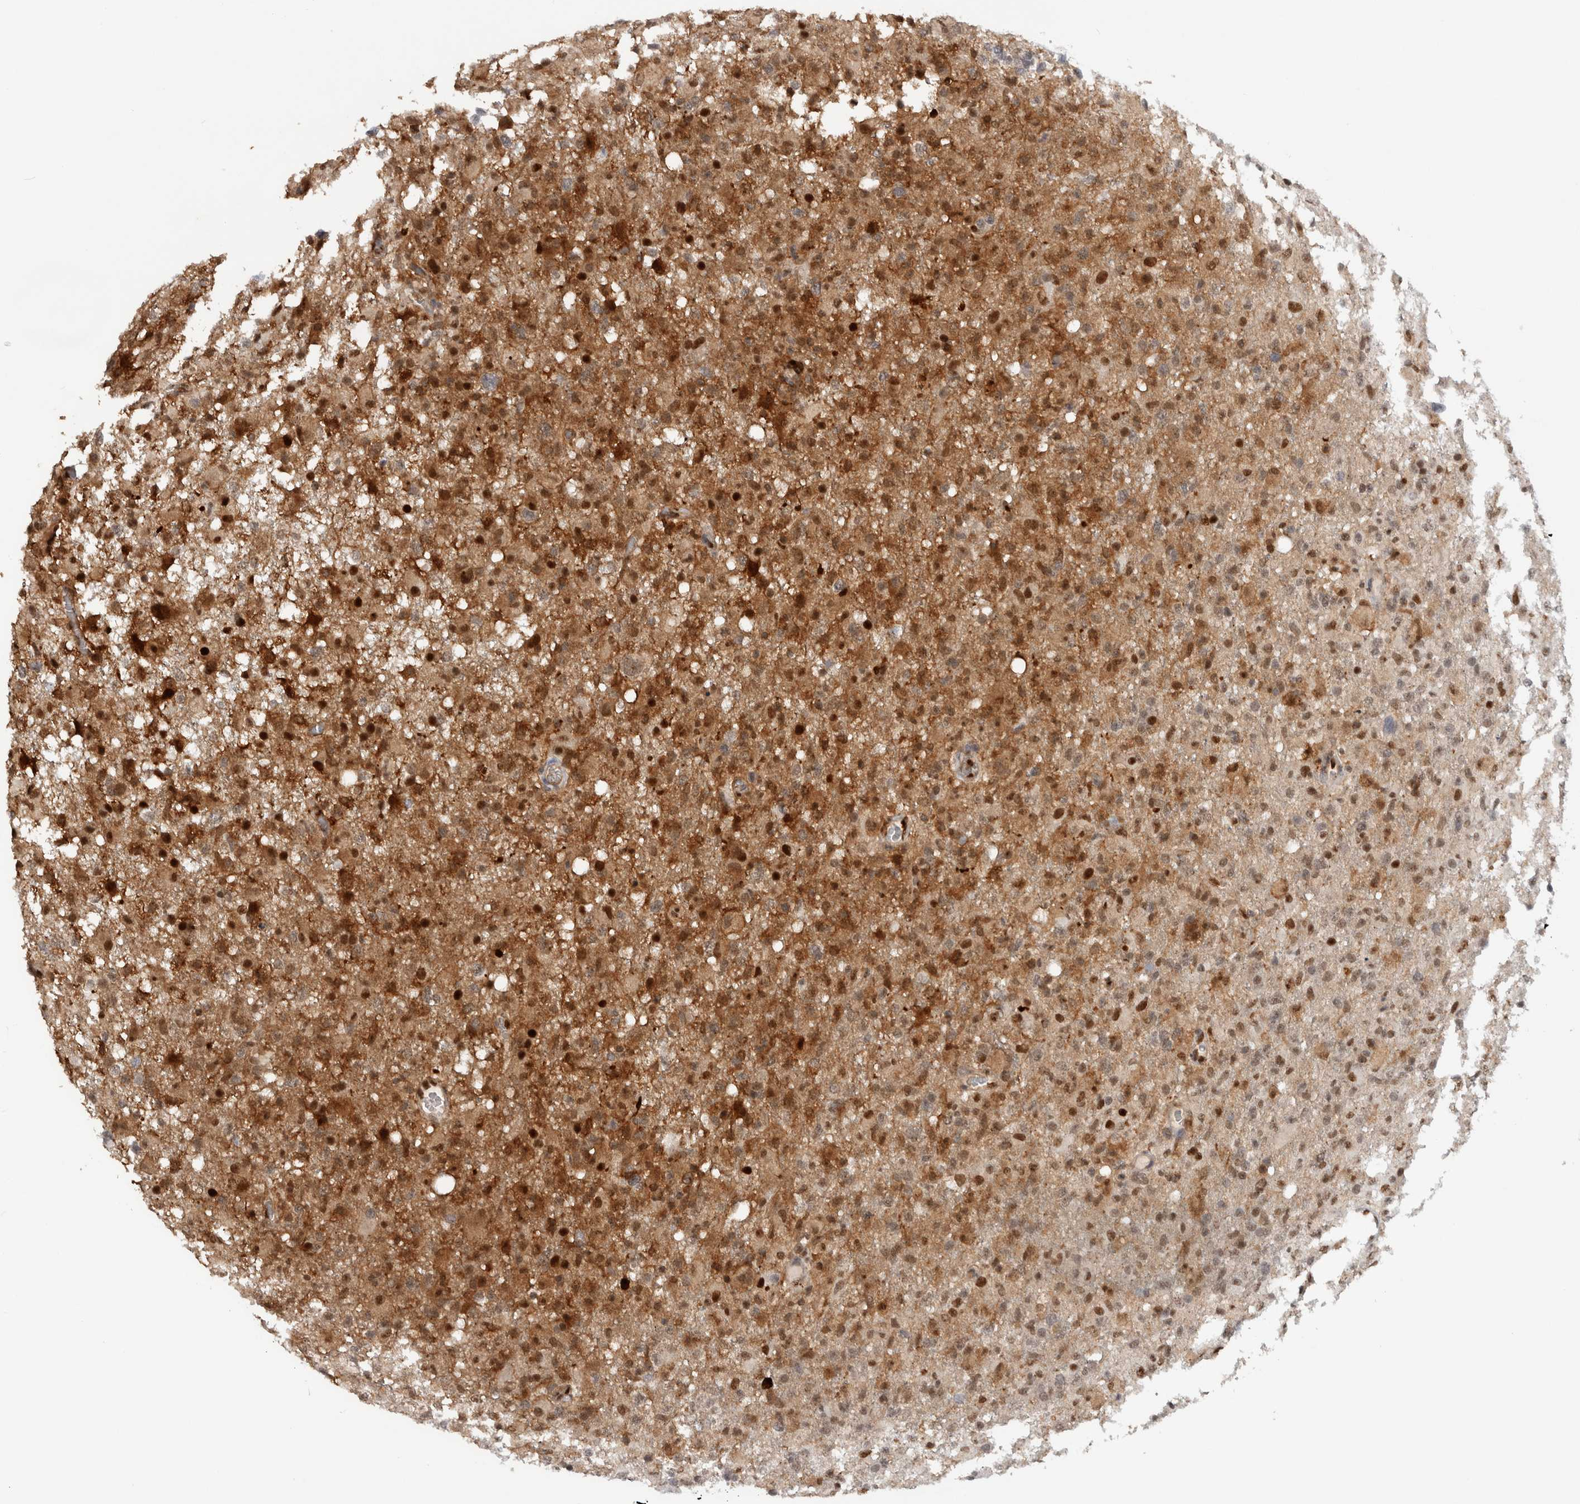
{"staining": {"intensity": "strong", "quantity": ">75%", "location": "cytoplasmic/membranous,nuclear"}, "tissue": "glioma", "cell_type": "Tumor cells", "image_type": "cancer", "snomed": [{"axis": "morphology", "description": "Glioma, malignant, High grade"}, {"axis": "topography", "description": "Brain"}], "caption": "DAB immunohistochemical staining of glioma exhibits strong cytoplasmic/membranous and nuclear protein staining in approximately >75% of tumor cells.", "gene": "RPS6KA2", "patient": {"sex": "female", "age": 57}}